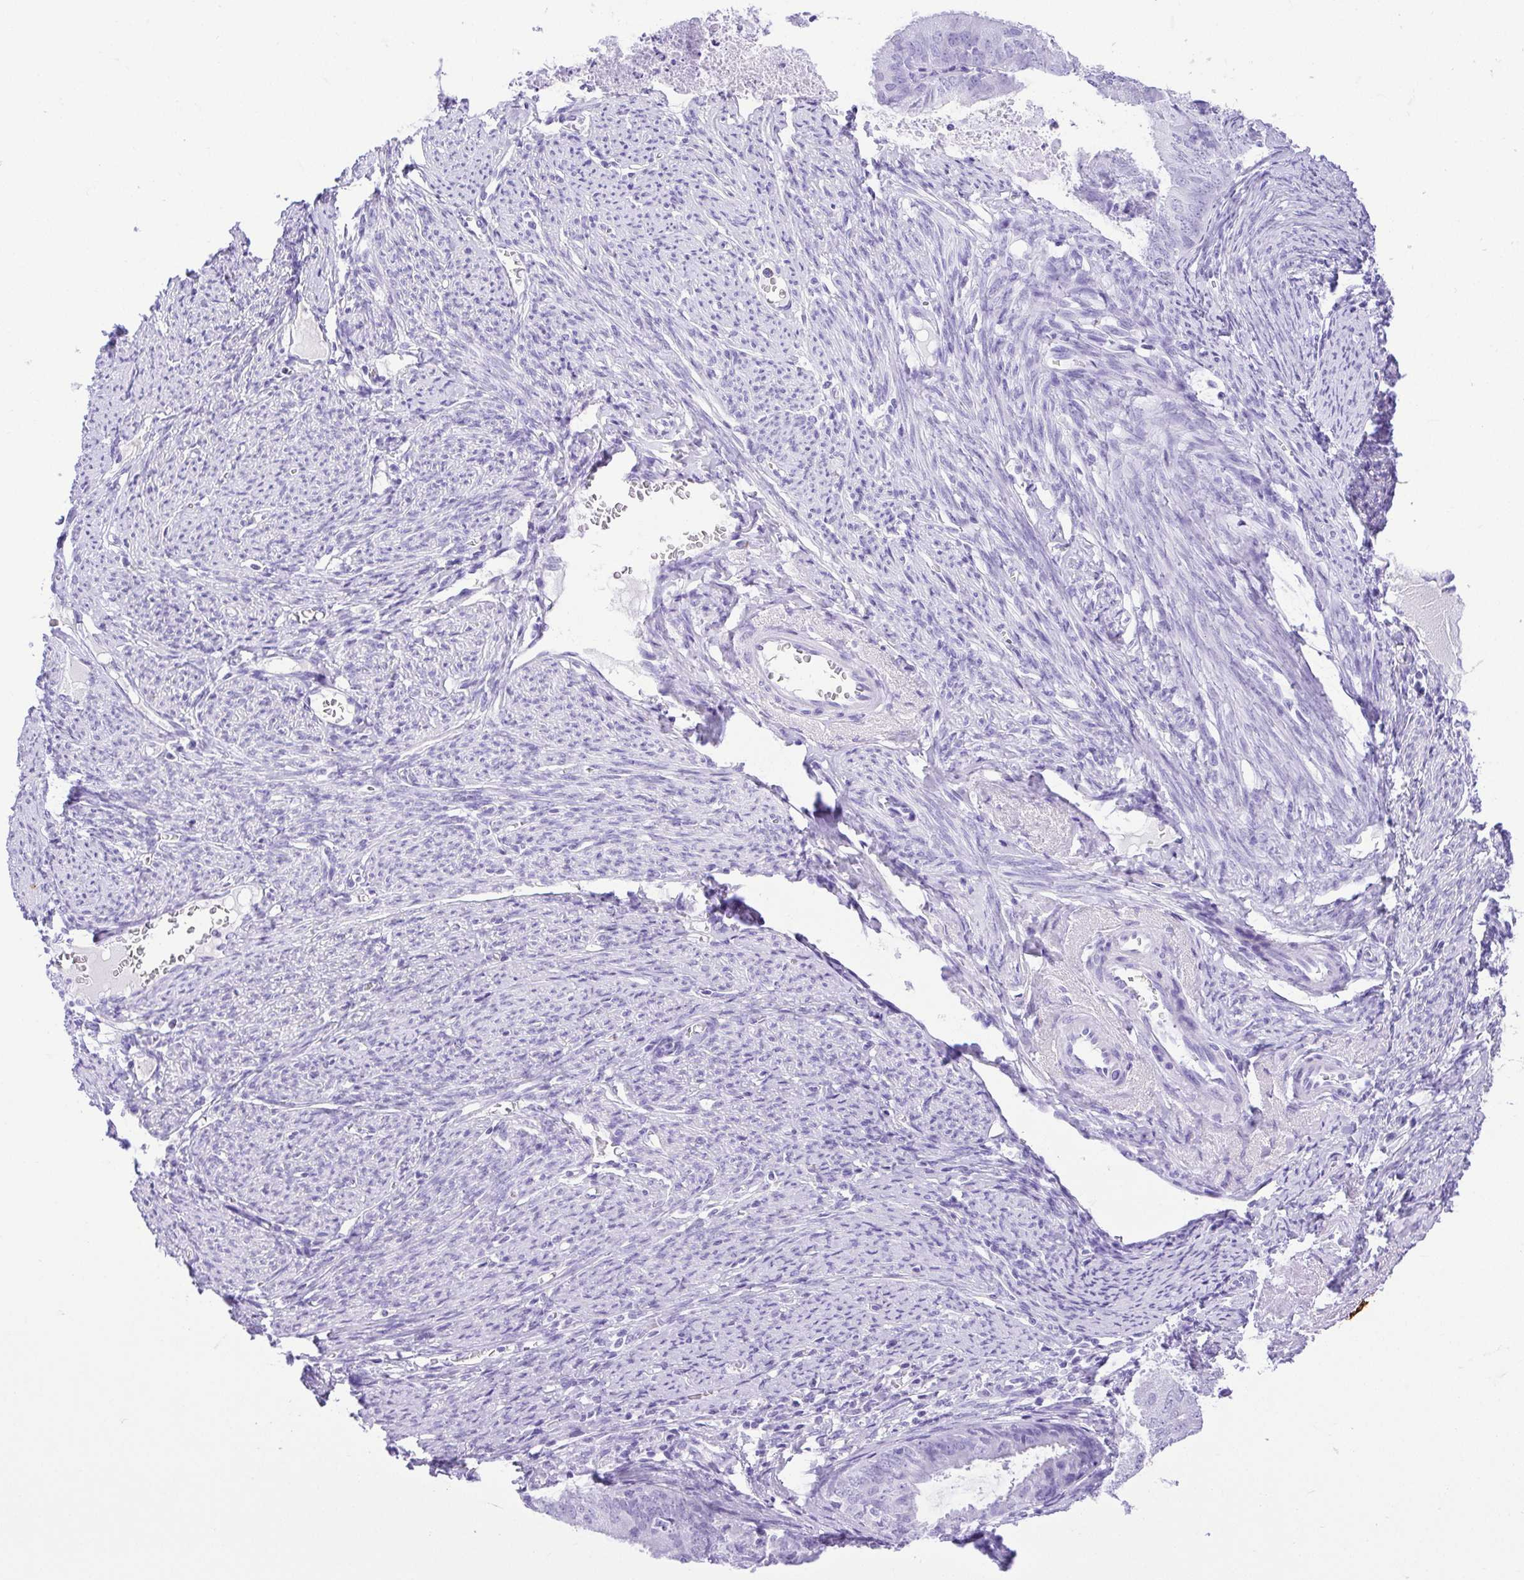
{"staining": {"intensity": "negative", "quantity": "none", "location": "none"}, "tissue": "endometrial cancer", "cell_type": "Tumor cells", "image_type": "cancer", "snomed": [{"axis": "morphology", "description": "Adenocarcinoma, NOS"}, {"axis": "topography", "description": "Endometrium"}], "caption": "This is an immunohistochemistry (IHC) image of human endometrial adenocarcinoma. There is no positivity in tumor cells.", "gene": "CDSN", "patient": {"sex": "female", "age": 57}}